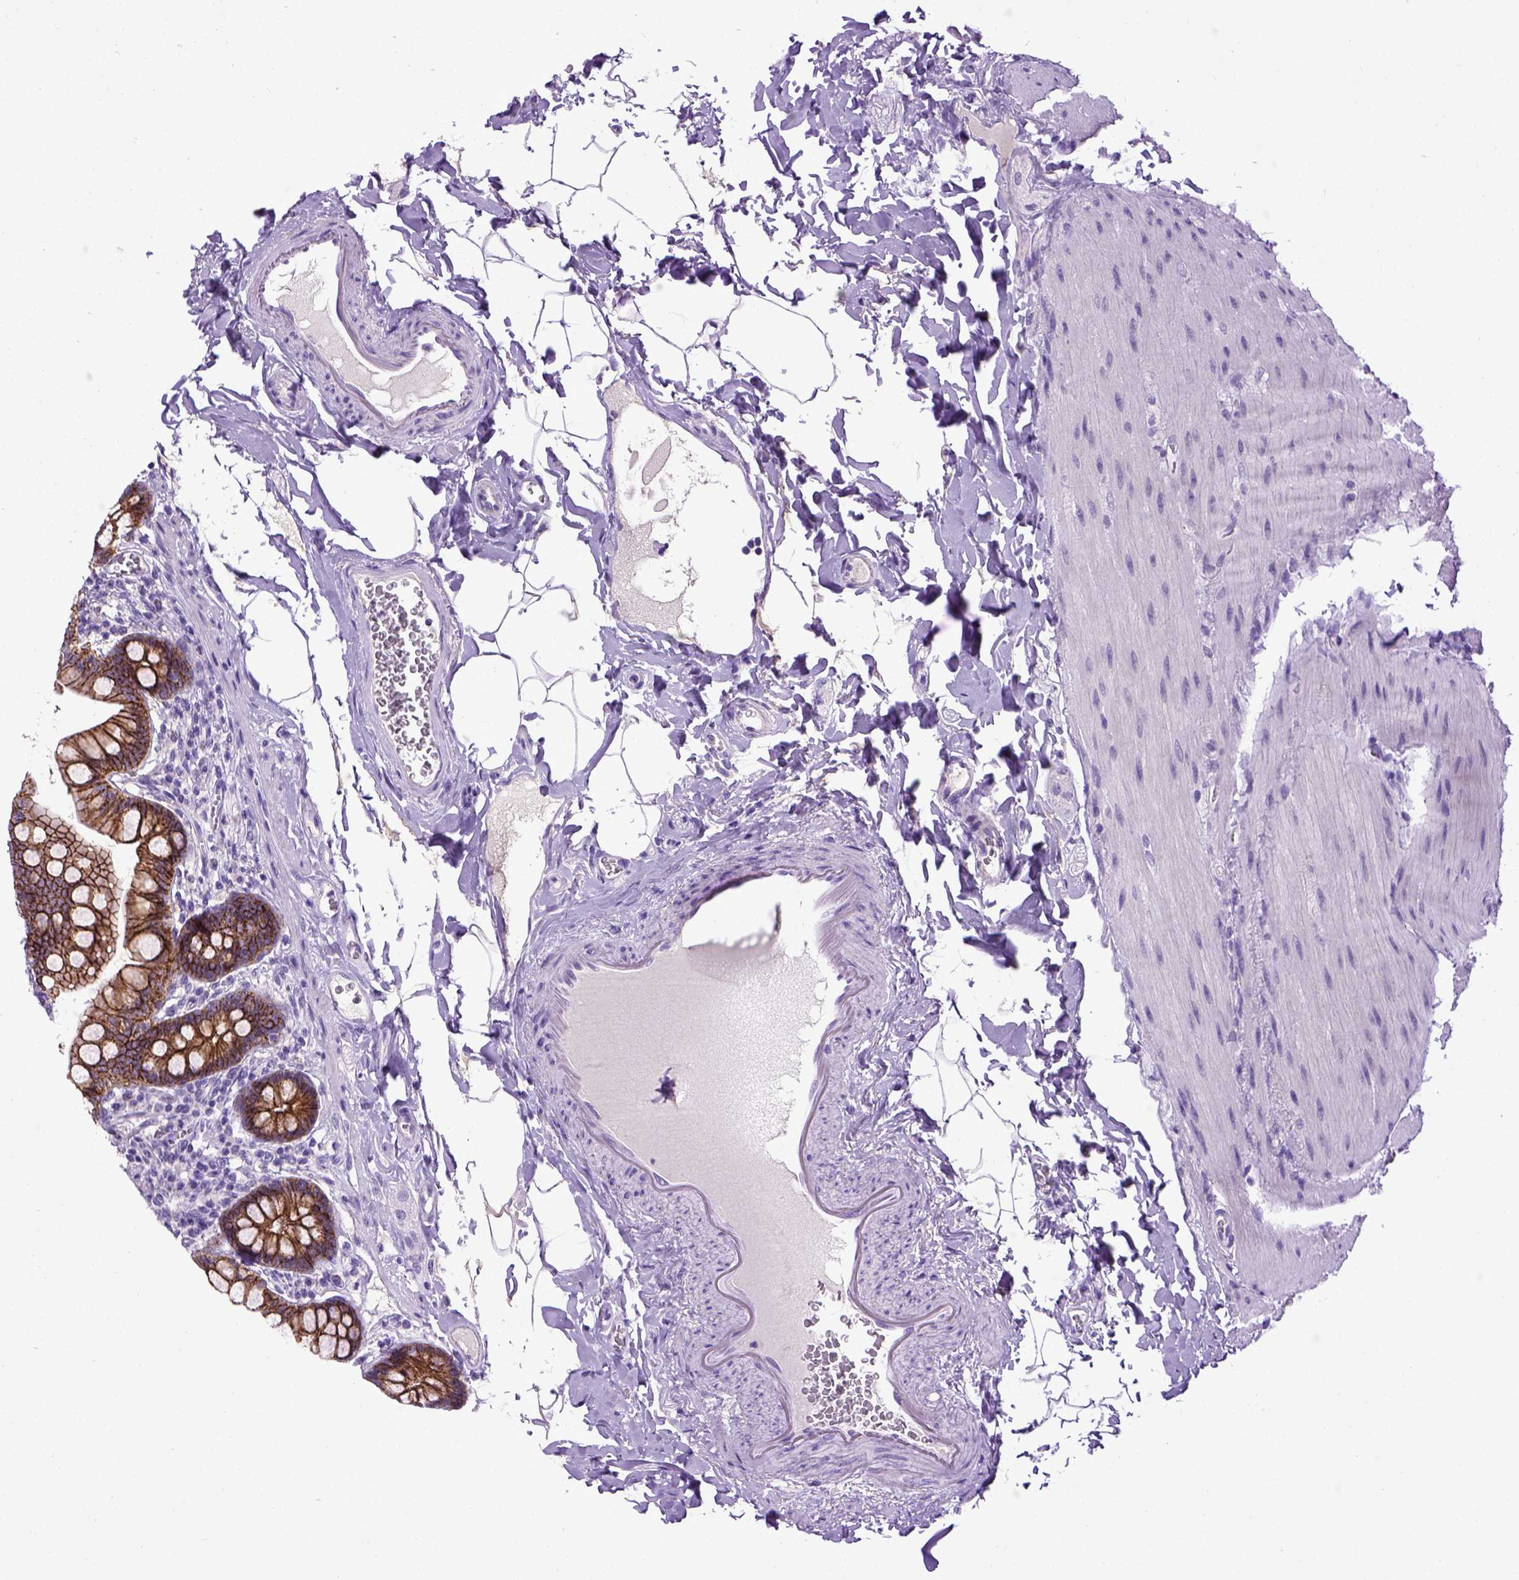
{"staining": {"intensity": "strong", "quantity": ">75%", "location": "cytoplasmic/membranous"}, "tissue": "small intestine", "cell_type": "Glandular cells", "image_type": "normal", "snomed": [{"axis": "morphology", "description": "Normal tissue, NOS"}, {"axis": "topography", "description": "Small intestine"}], "caption": "A high-resolution histopathology image shows immunohistochemistry (IHC) staining of benign small intestine, which displays strong cytoplasmic/membranous staining in about >75% of glandular cells.", "gene": "CDH1", "patient": {"sex": "female", "age": 56}}